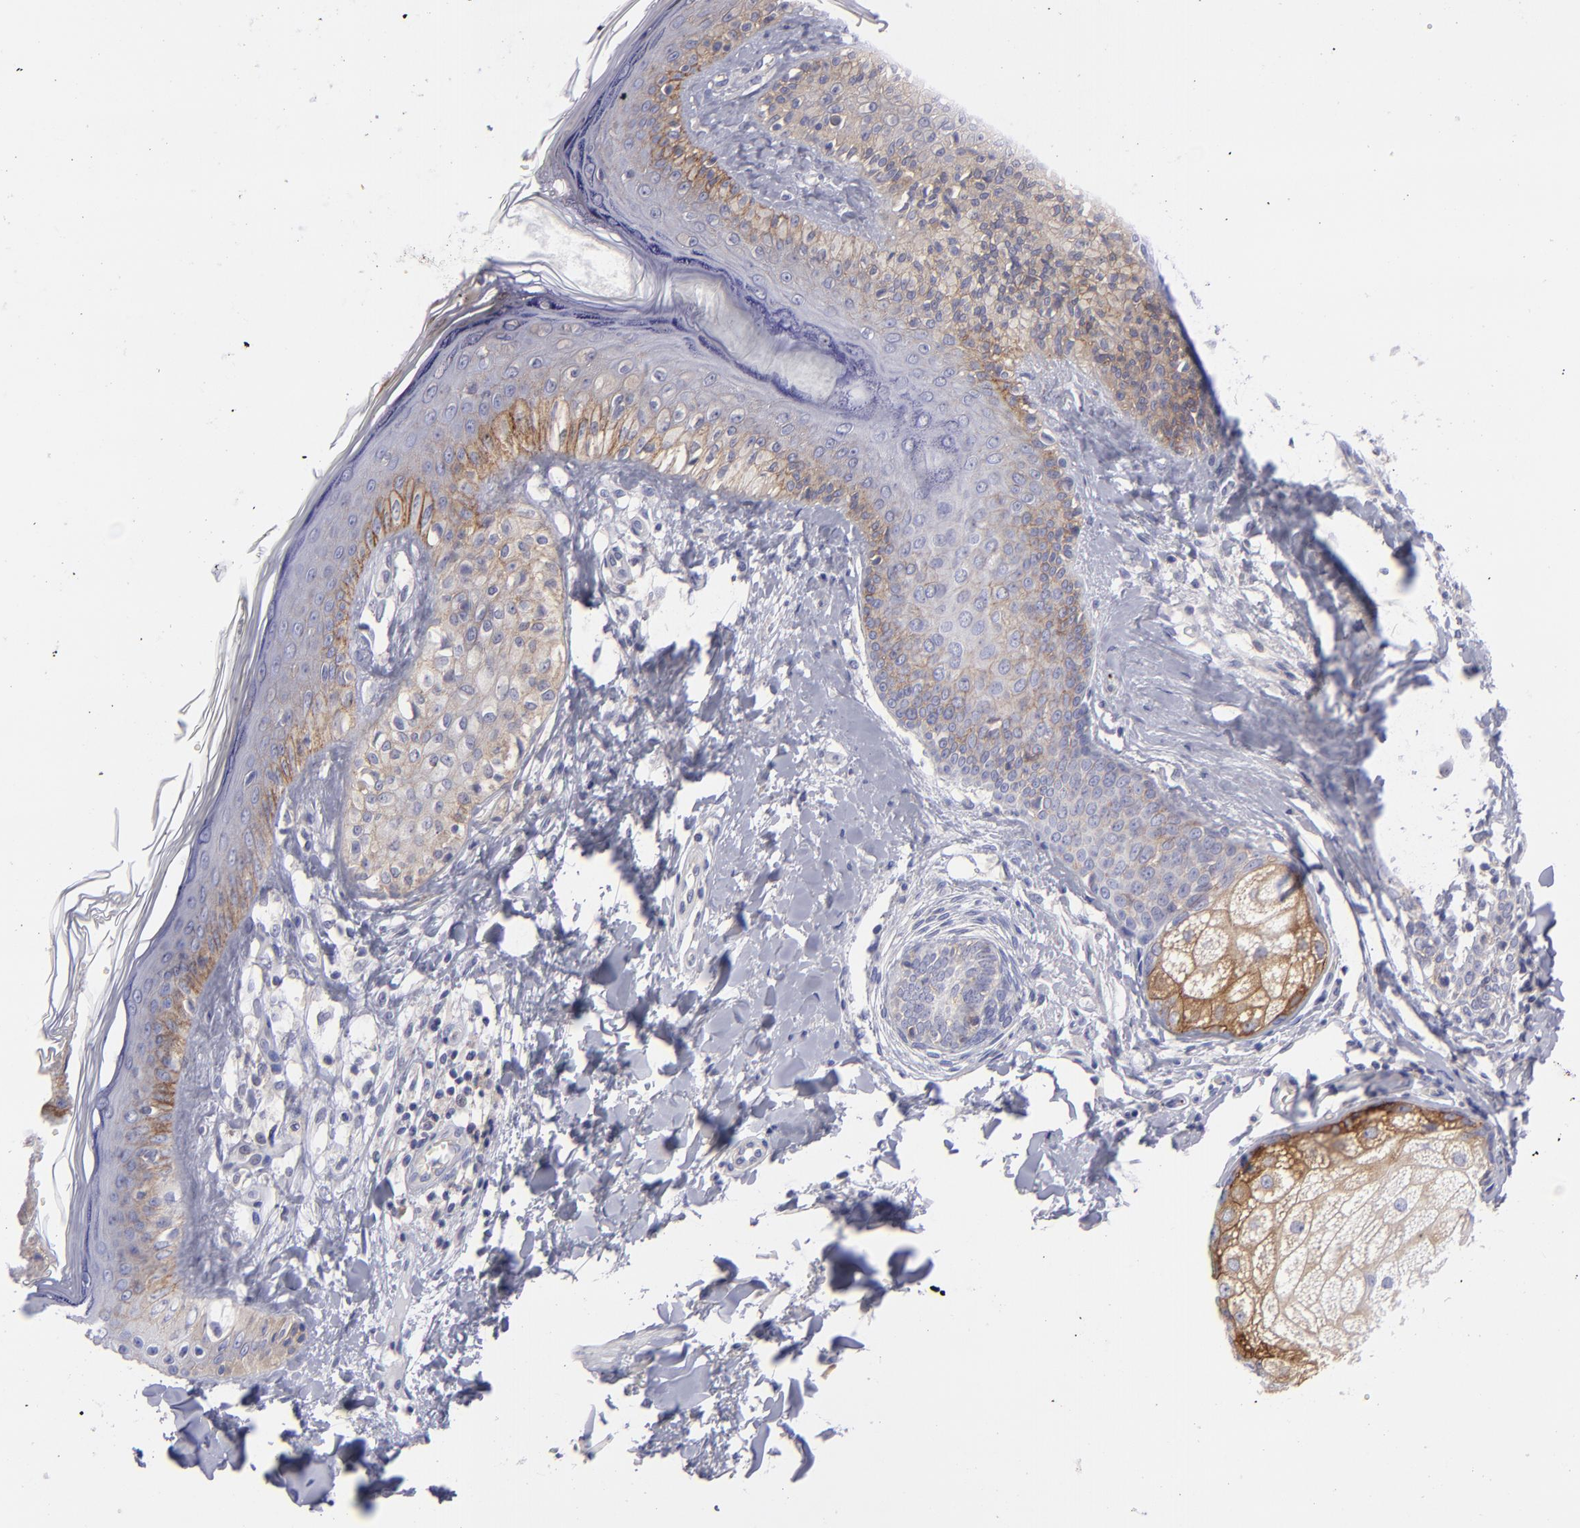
{"staining": {"intensity": "weak", "quantity": "25%-75%", "location": "cytoplasmic/membranous"}, "tissue": "melanoma", "cell_type": "Tumor cells", "image_type": "cancer", "snomed": [{"axis": "morphology", "description": "Malignant melanoma, NOS"}, {"axis": "topography", "description": "Skin"}], "caption": "Immunohistochemical staining of human melanoma exhibits low levels of weak cytoplasmic/membranous protein expression in approximately 25%-75% of tumor cells.", "gene": "BSG", "patient": {"sex": "female", "age": 82}}